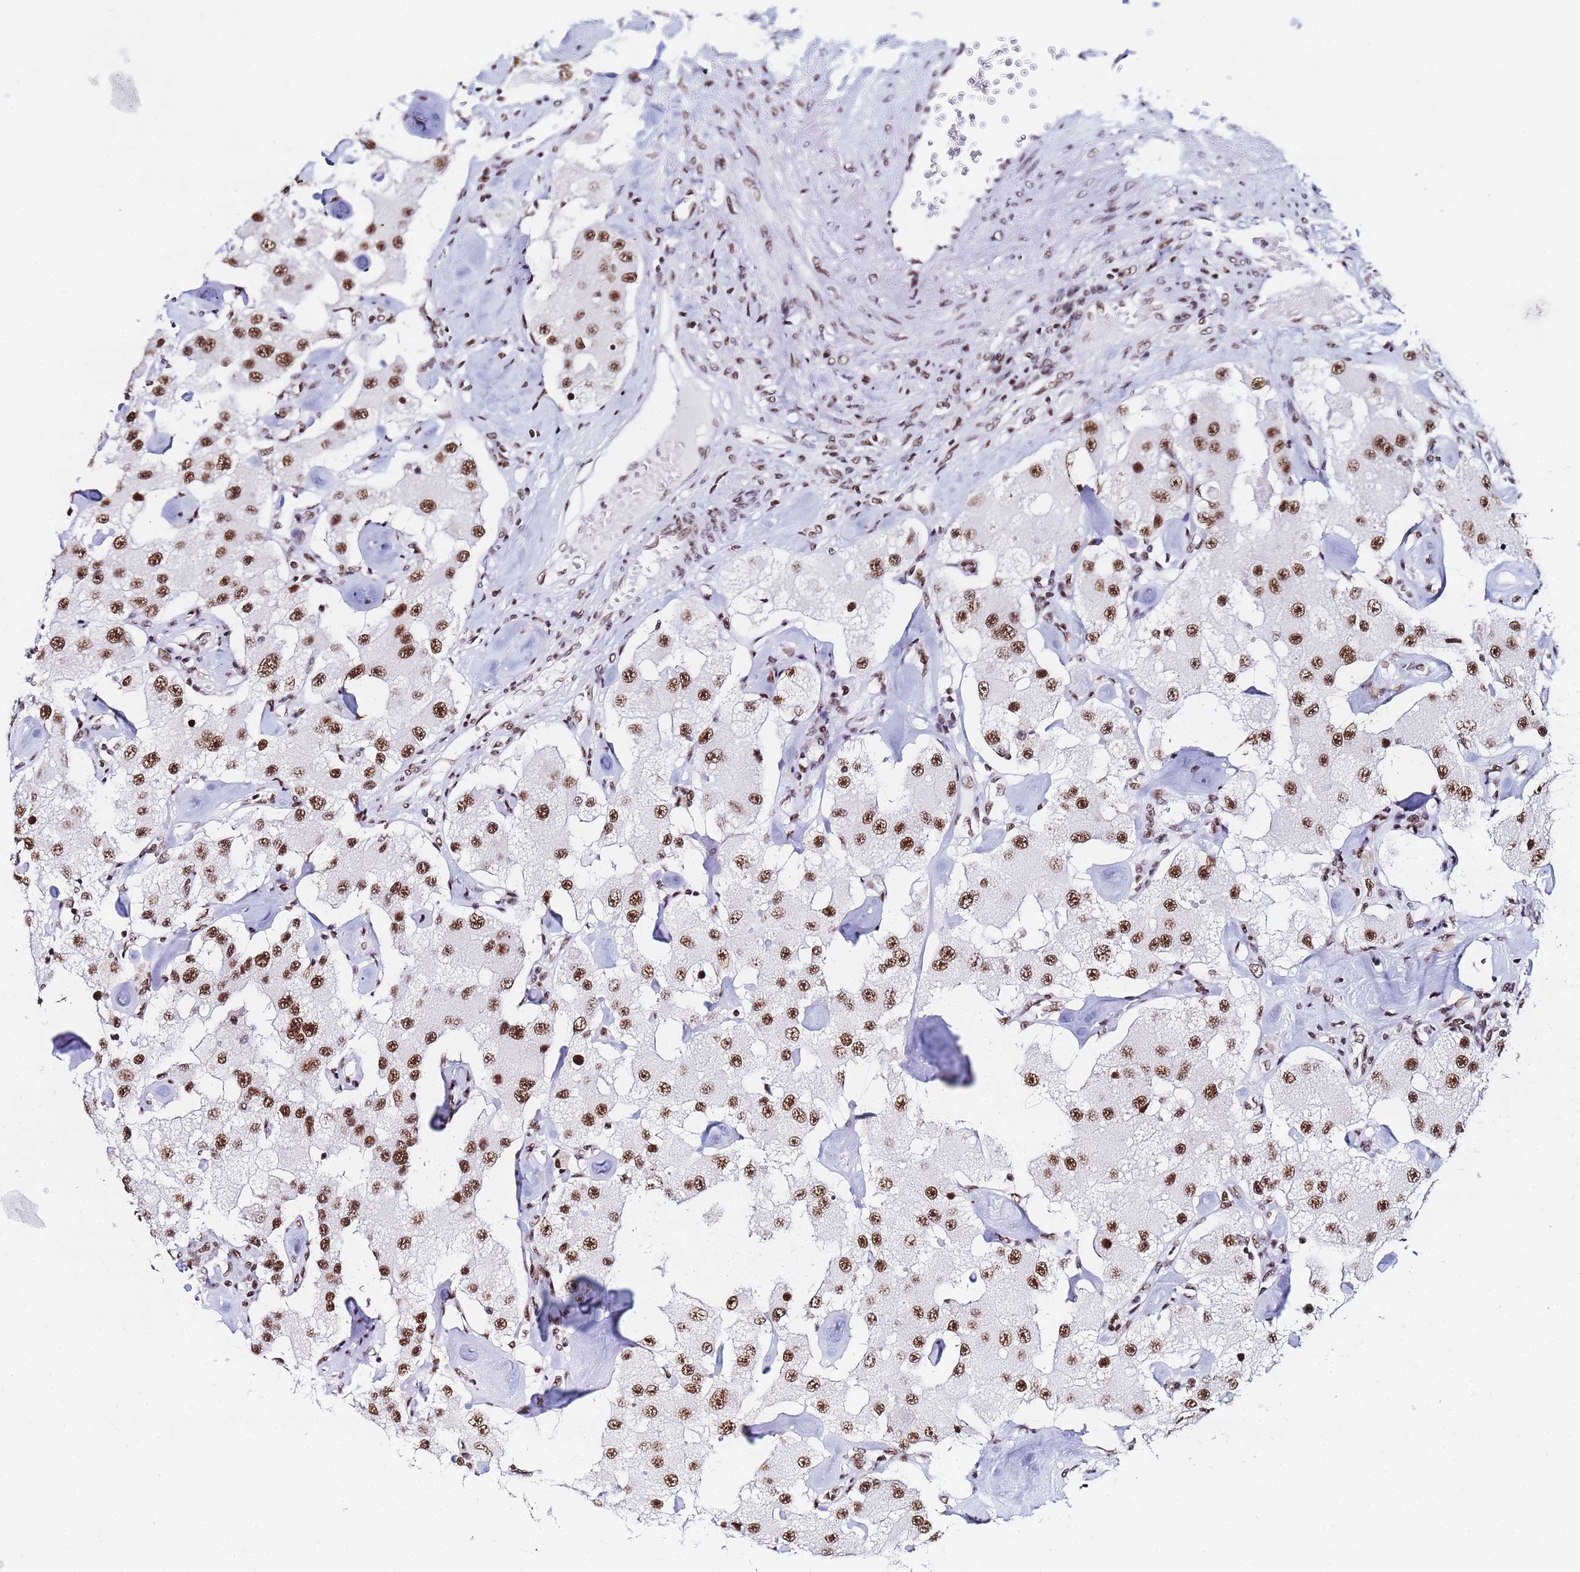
{"staining": {"intensity": "moderate", "quantity": ">75%", "location": "nuclear"}, "tissue": "carcinoid", "cell_type": "Tumor cells", "image_type": "cancer", "snomed": [{"axis": "morphology", "description": "Carcinoid, malignant, NOS"}, {"axis": "topography", "description": "Pancreas"}], "caption": "IHC histopathology image of malignant carcinoid stained for a protein (brown), which displays medium levels of moderate nuclear expression in about >75% of tumor cells.", "gene": "SNRPA1", "patient": {"sex": "male", "age": 41}}